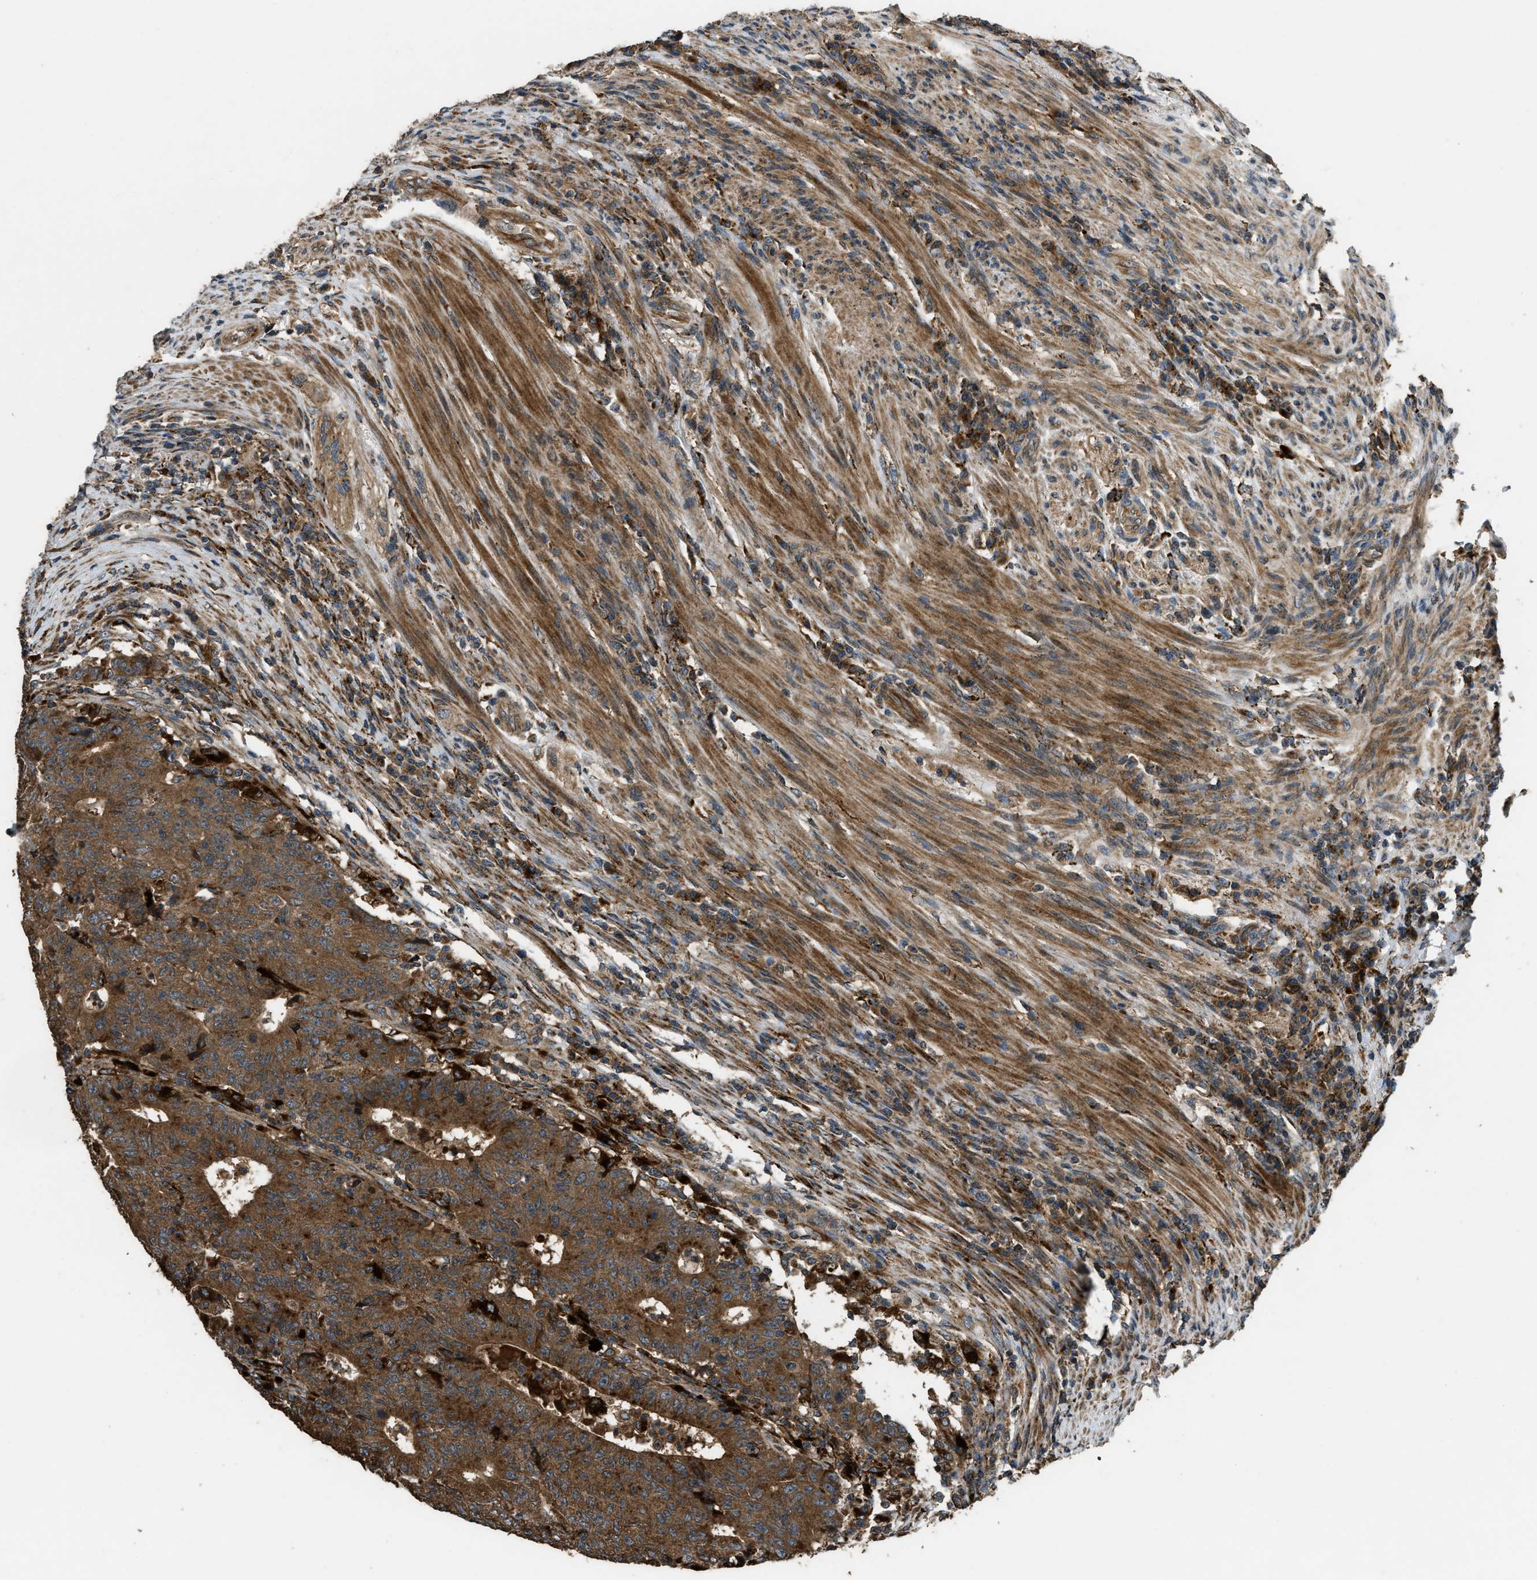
{"staining": {"intensity": "strong", "quantity": ">75%", "location": "cytoplasmic/membranous"}, "tissue": "colorectal cancer", "cell_type": "Tumor cells", "image_type": "cancer", "snomed": [{"axis": "morphology", "description": "Normal tissue, NOS"}, {"axis": "morphology", "description": "Adenocarcinoma, NOS"}, {"axis": "topography", "description": "Colon"}], "caption": "Tumor cells reveal strong cytoplasmic/membranous positivity in about >75% of cells in colorectal cancer.", "gene": "GGH", "patient": {"sex": "female", "age": 75}}